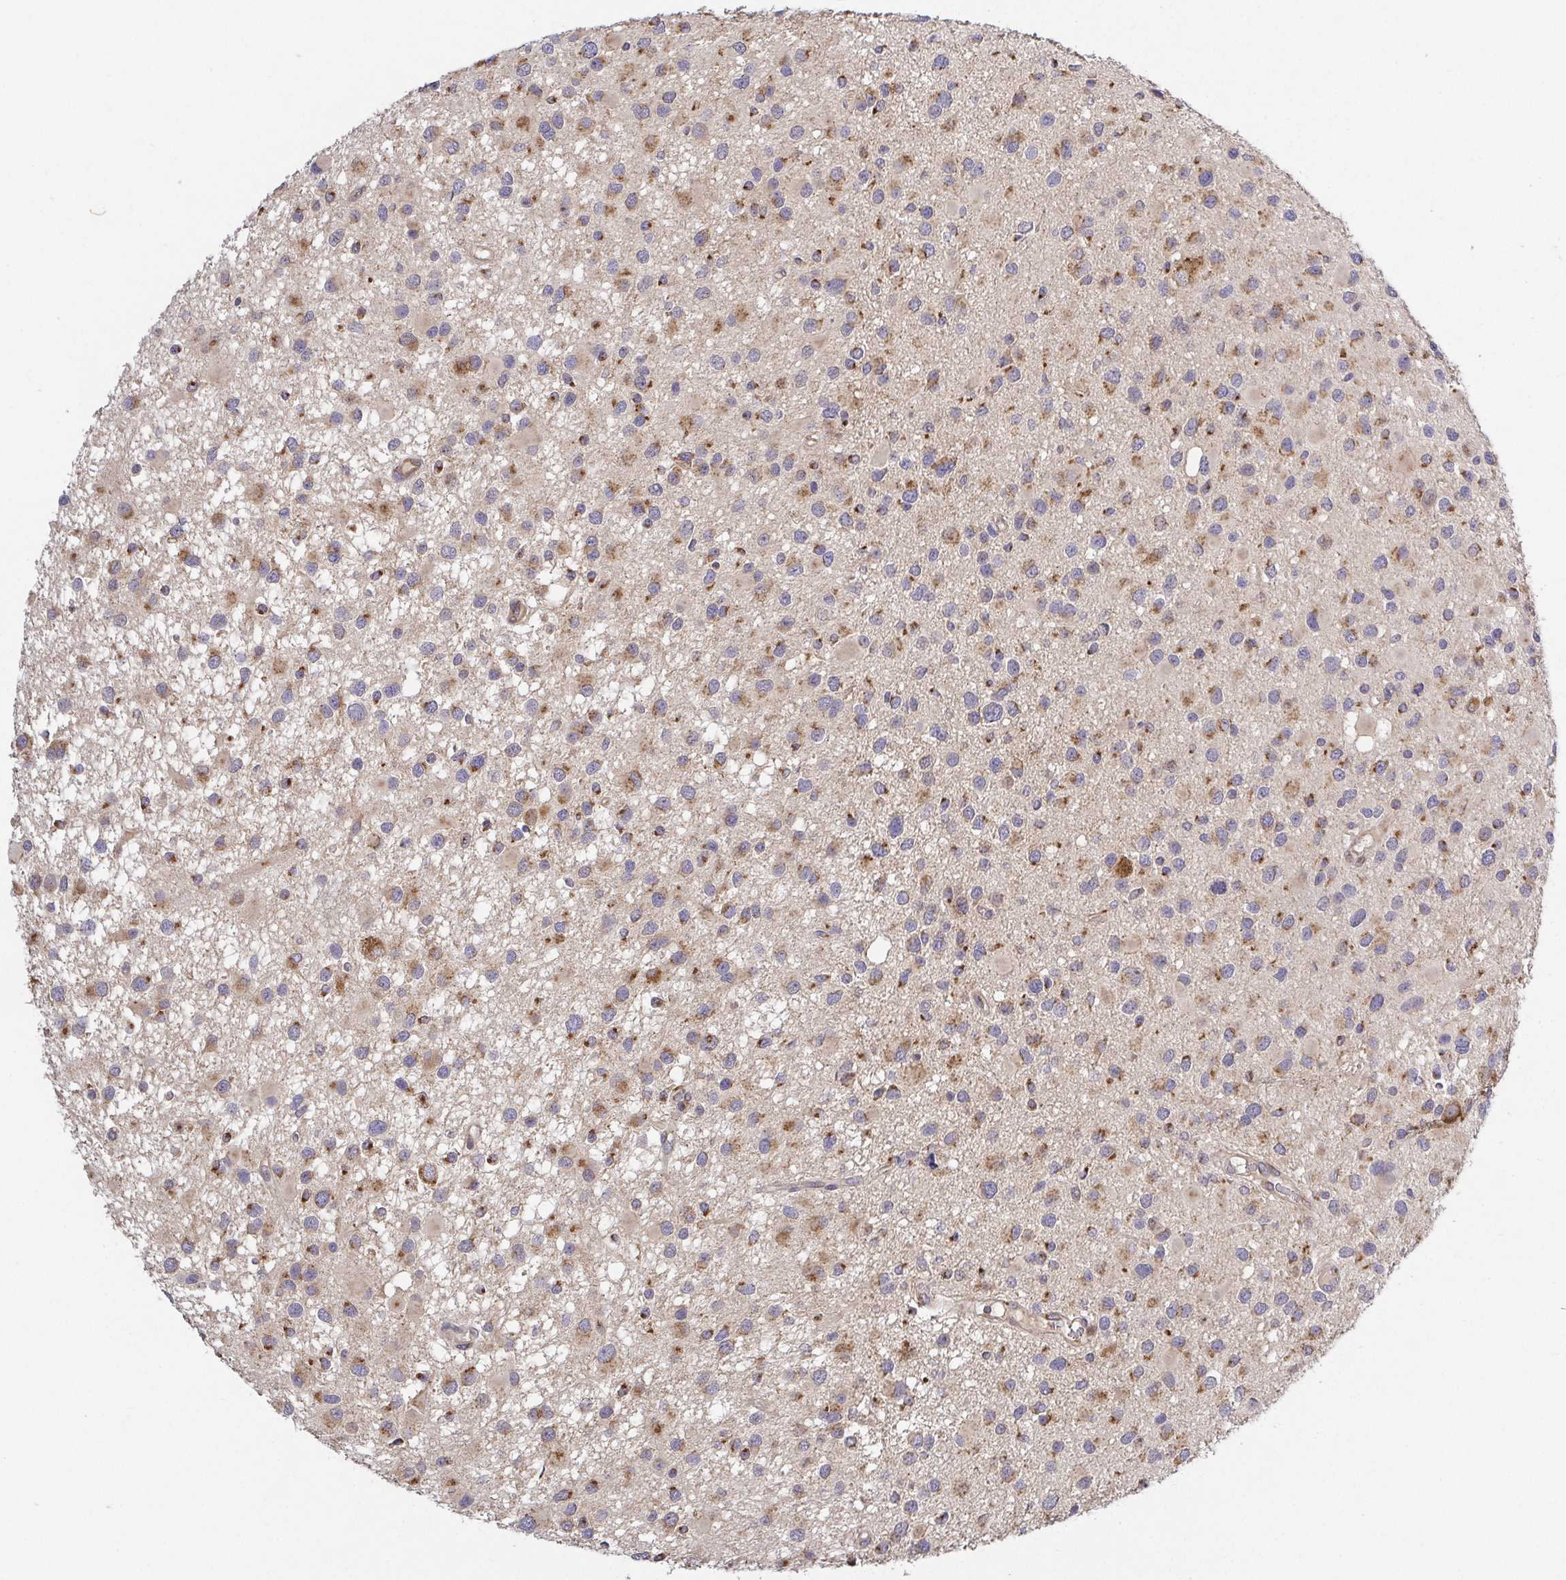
{"staining": {"intensity": "moderate", "quantity": "25%-75%", "location": "cytoplasmic/membranous"}, "tissue": "glioma", "cell_type": "Tumor cells", "image_type": "cancer", "snomed": [{"axis": "morphology", "description": "Glioma, malignant, Low grade"}, {"axis": "topography", "description": "Brain"}], "caption": "An immunohistochemistry image of tumor tissue is shown. Protein staining in brown shows moderate cytoplasmic/membranous positivity in glioma within tumor cells. (DAB (3,3'-diaminobenzidine) IHC with brightfield microscopy, high magnification).", "gene": "TM9SF4", "patient": {"sex": "female", "age": 32}}